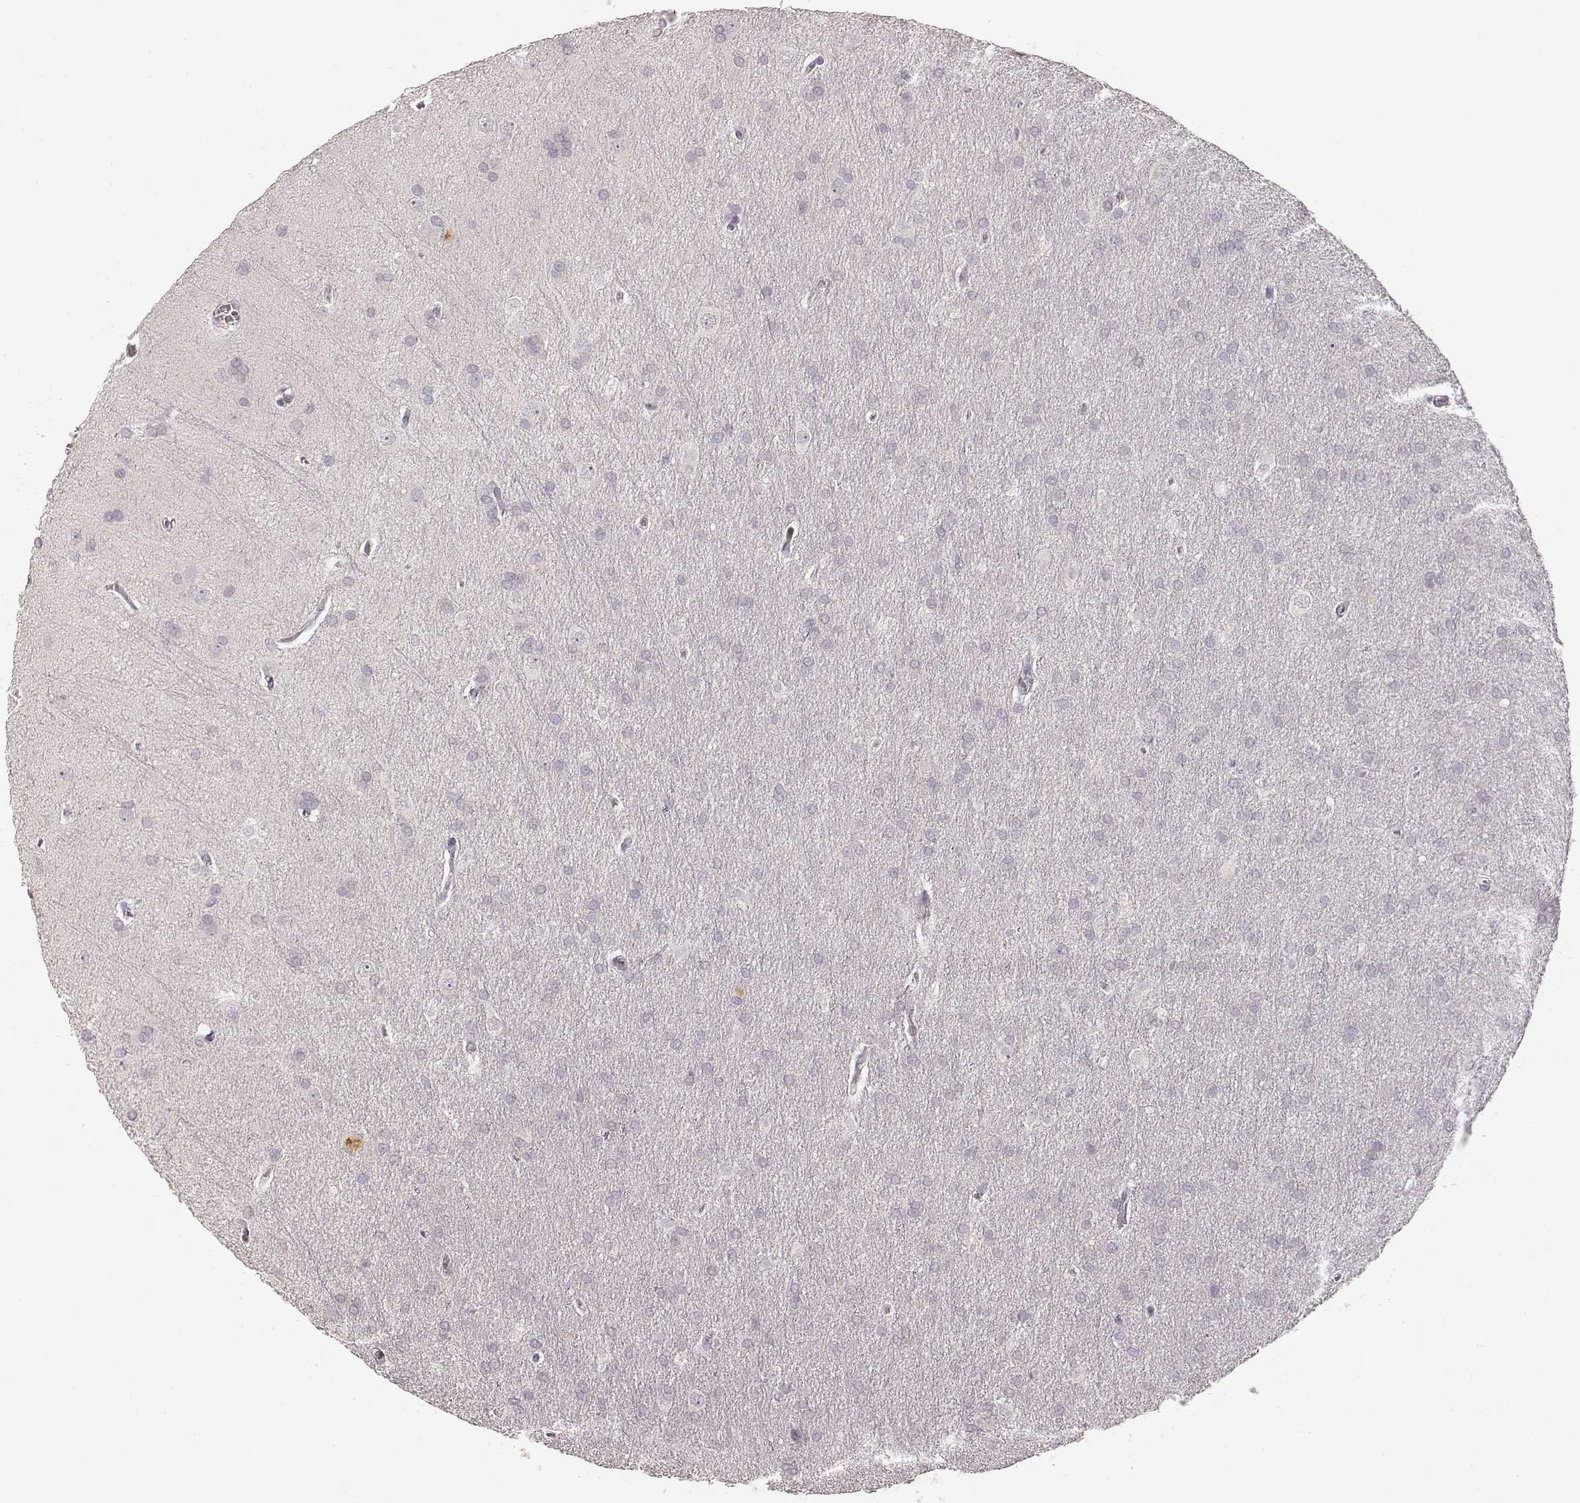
{"staining": {"intensity": "negative", "quantity": "none", "location": "none"}, "tissue": "glioma", "cell_type": "Tumor cells", "image_type": "cancer", "snomed": [{"axis": "morphology", "description": "Glioma, malignant, Low grade"}, {"axis": "topography", "description": "Brain"}], "caption": "Tumor cells are negative for protein expression in human glioma.", "gene": "LAMC2", "patient": {"sex": "female", "age": 32}}